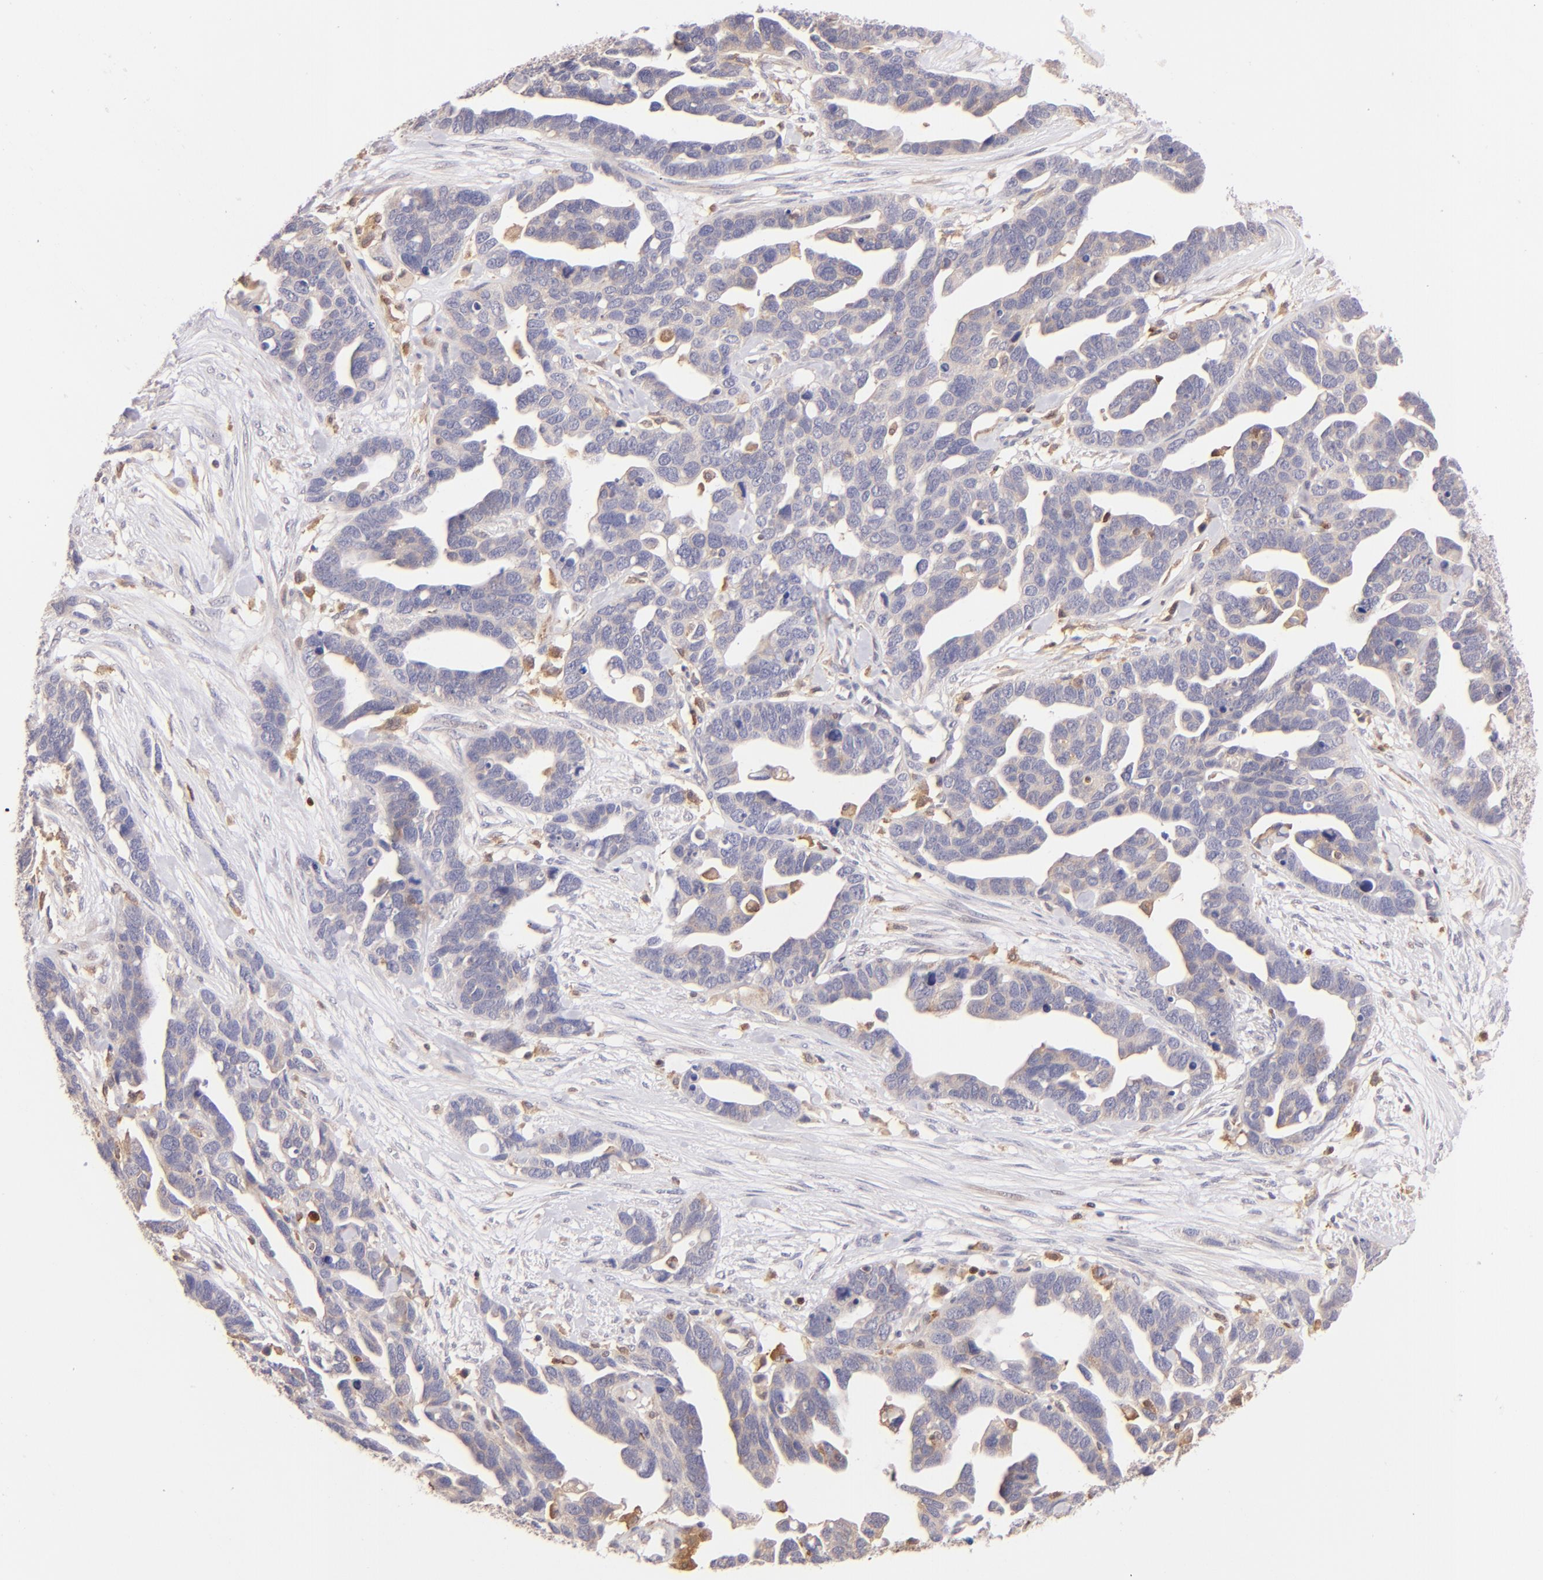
{"staining": {"intensity": "moderate", "quantity": ">75%", "location": "cytoplasmic/membranous"}, "tissue": "ovarian cancer", "cell_type": "Tumor cells", "image_type": "cancer", "snomed": [{"axis": "morphology", "description": "Cystadenocarcinoma, serous, NOS"}, {"axis": "topography", "description": "Ovary"}], "caption": "Immunohistochemistry histopathology image of ovarian cancer stained for a protein (brown), which displays medium levels of moderate cytoplasmic/membranous positivity in about >75% of tumor cells.", "gene": "BTK", "patient": {"sex": "female", "age": 54}}